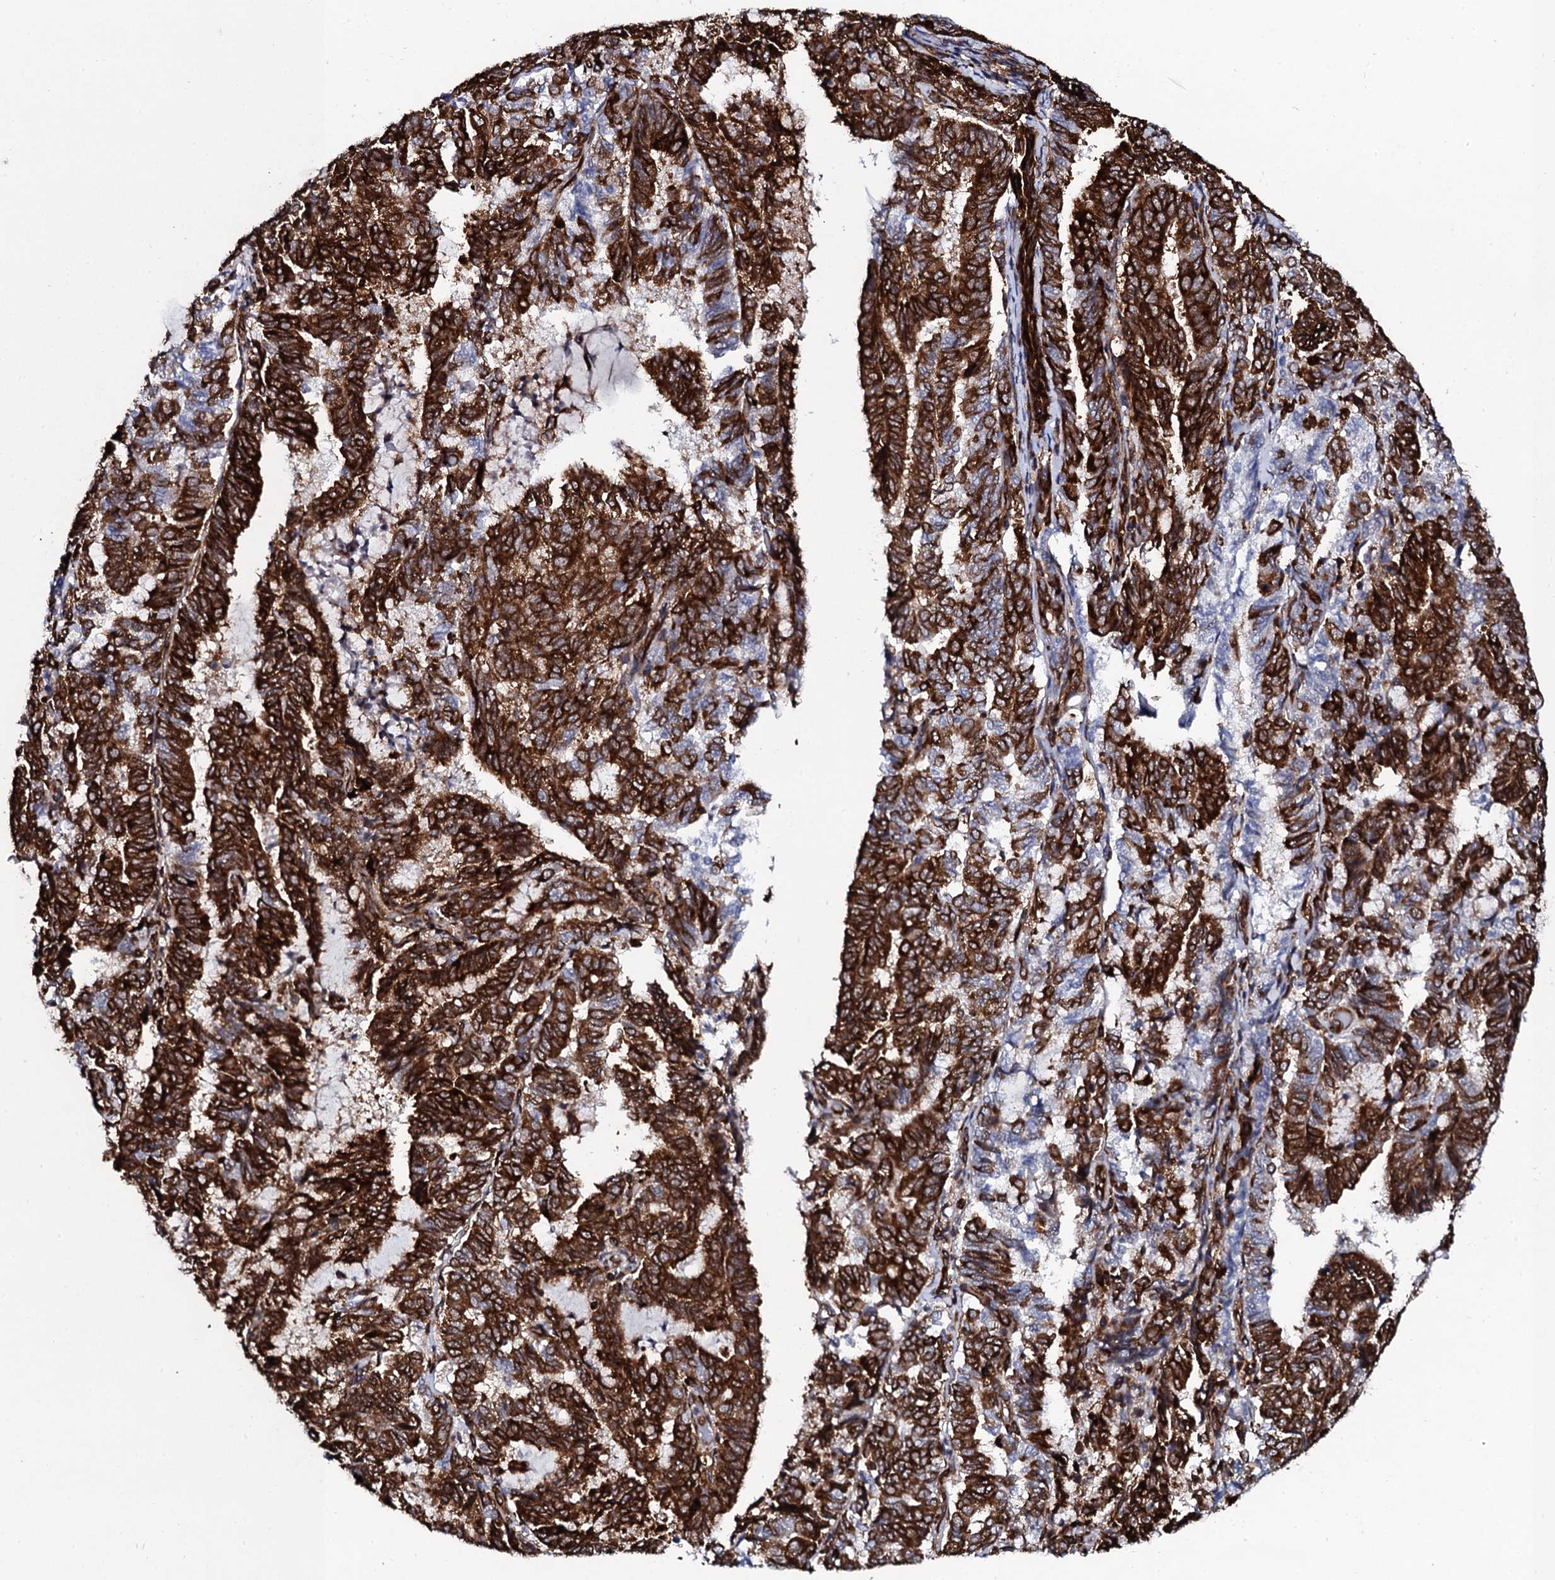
{"staining": {"intensity": "strong", "quantity": ">75%", "location": "cytoplasmic/membranous"}, "tissue": "endometrial cancer", "cell_type": "Tumor cells", "image_type": "cancer", "snomed": [{"axis": "morphology", "description": "Adenocarcinoma, NOS"}, {"axis": "topography", "description": "Endometrium"}], "caption": "Immunohistochemistry (IHC) histopathology image of adenocarcinoma (endometrial) stained for a protein (brown), which shows high levels of strong cytoplasmic/membranous positivity in approximately >75% of tumor cells.", "gene": "SPTY2D1", "patient": {"sex": "female", "age": 80}}